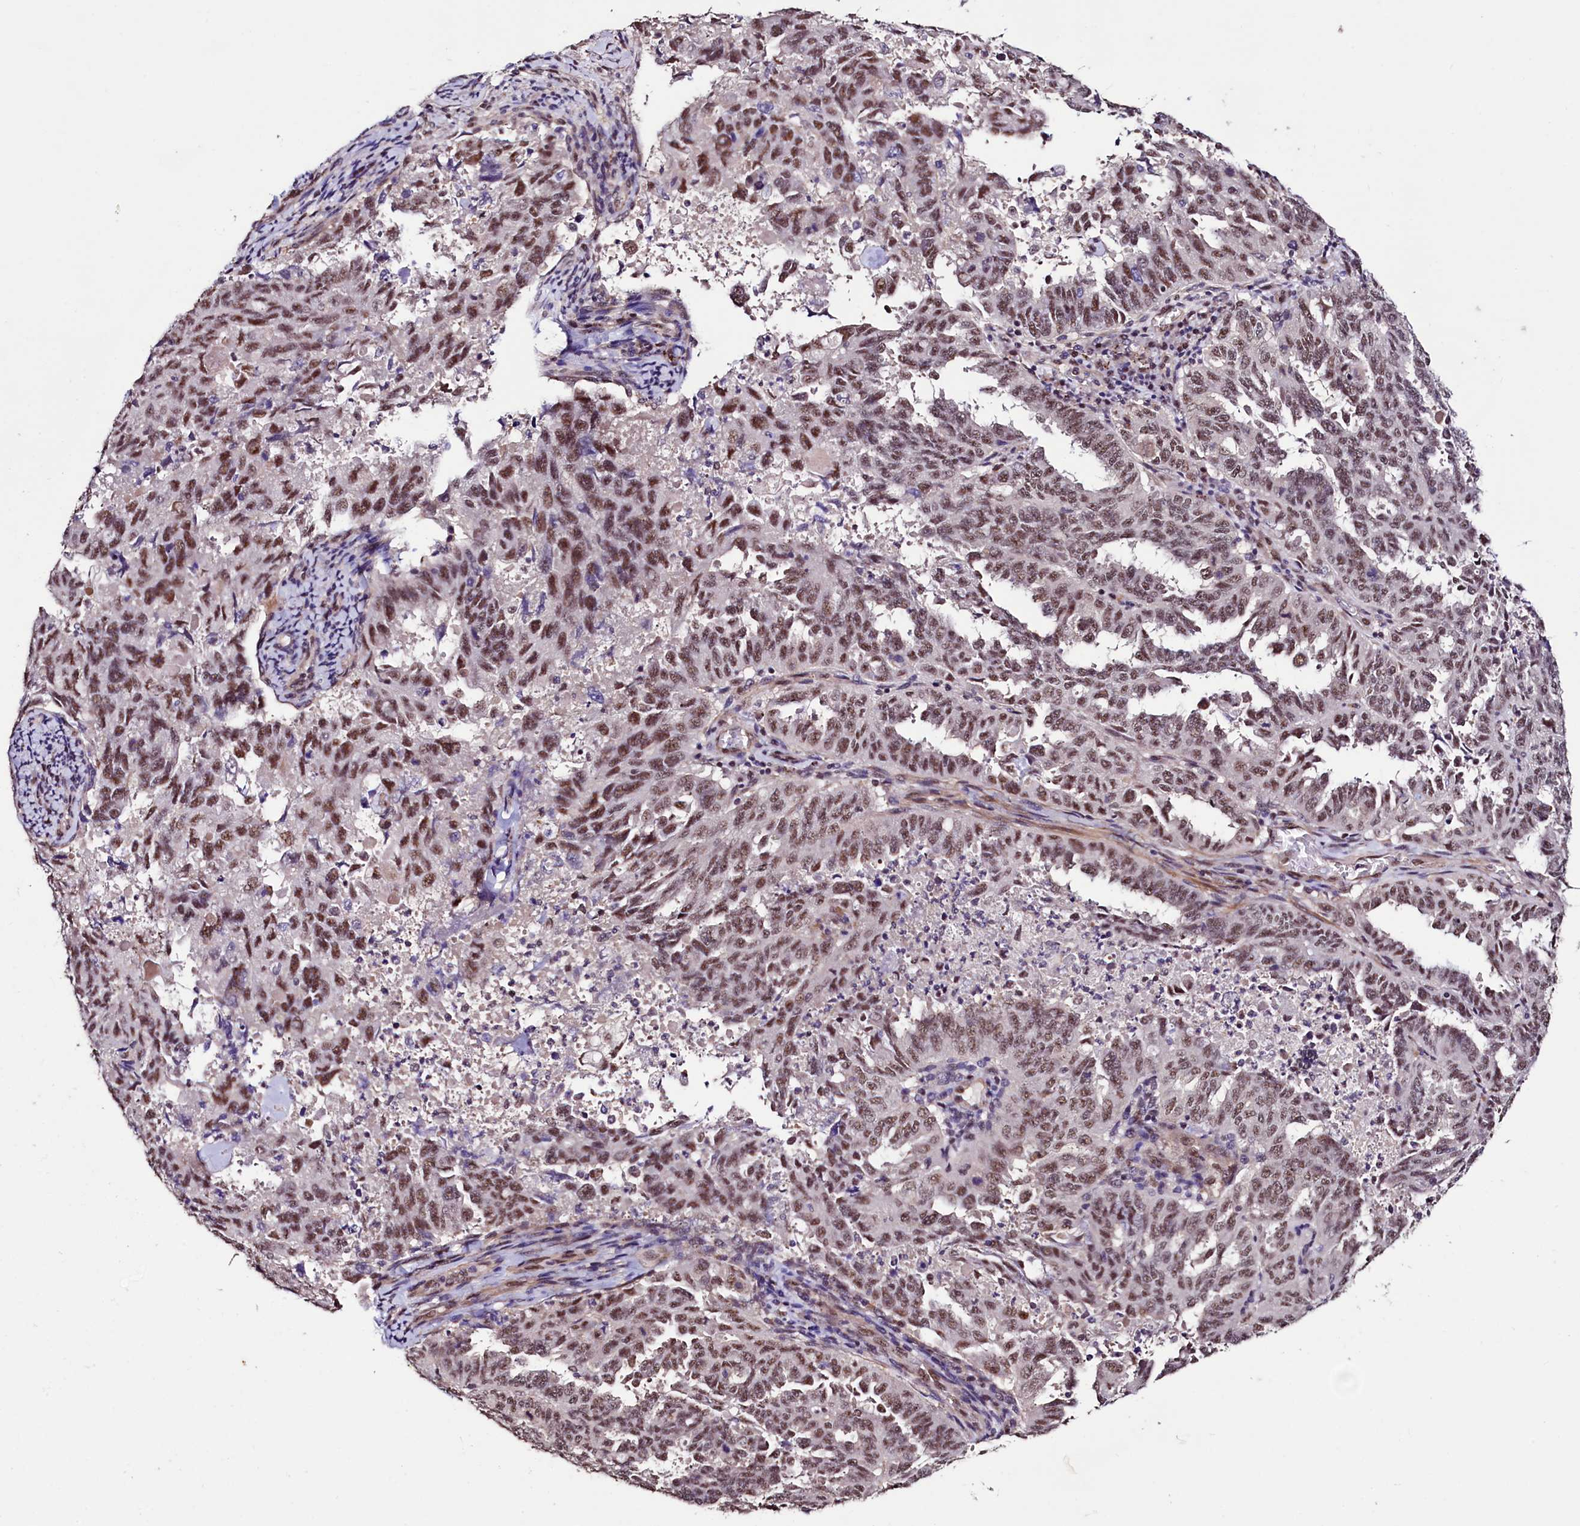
{"staining": {"intensity": "moderate", "quantity": ">75%", "location": "nuclear"}, "tissue": "endometrial cancer", "cell_type": "Tumor cells", "image_type": "cancer", "snomed": [{"axis": "morphology", "description": "Adenocarcinoma, NOS"}, {"axis": "topography", "description": "Endometrium"}], "caption": "This is an image of IHC staining of endometrial cancer (adenocarcinoma), which shows moderate positivity in the nuclear of tumor cells.", "gene": "SFSWAP", "patient": {"sex": "female", "age": 65}}